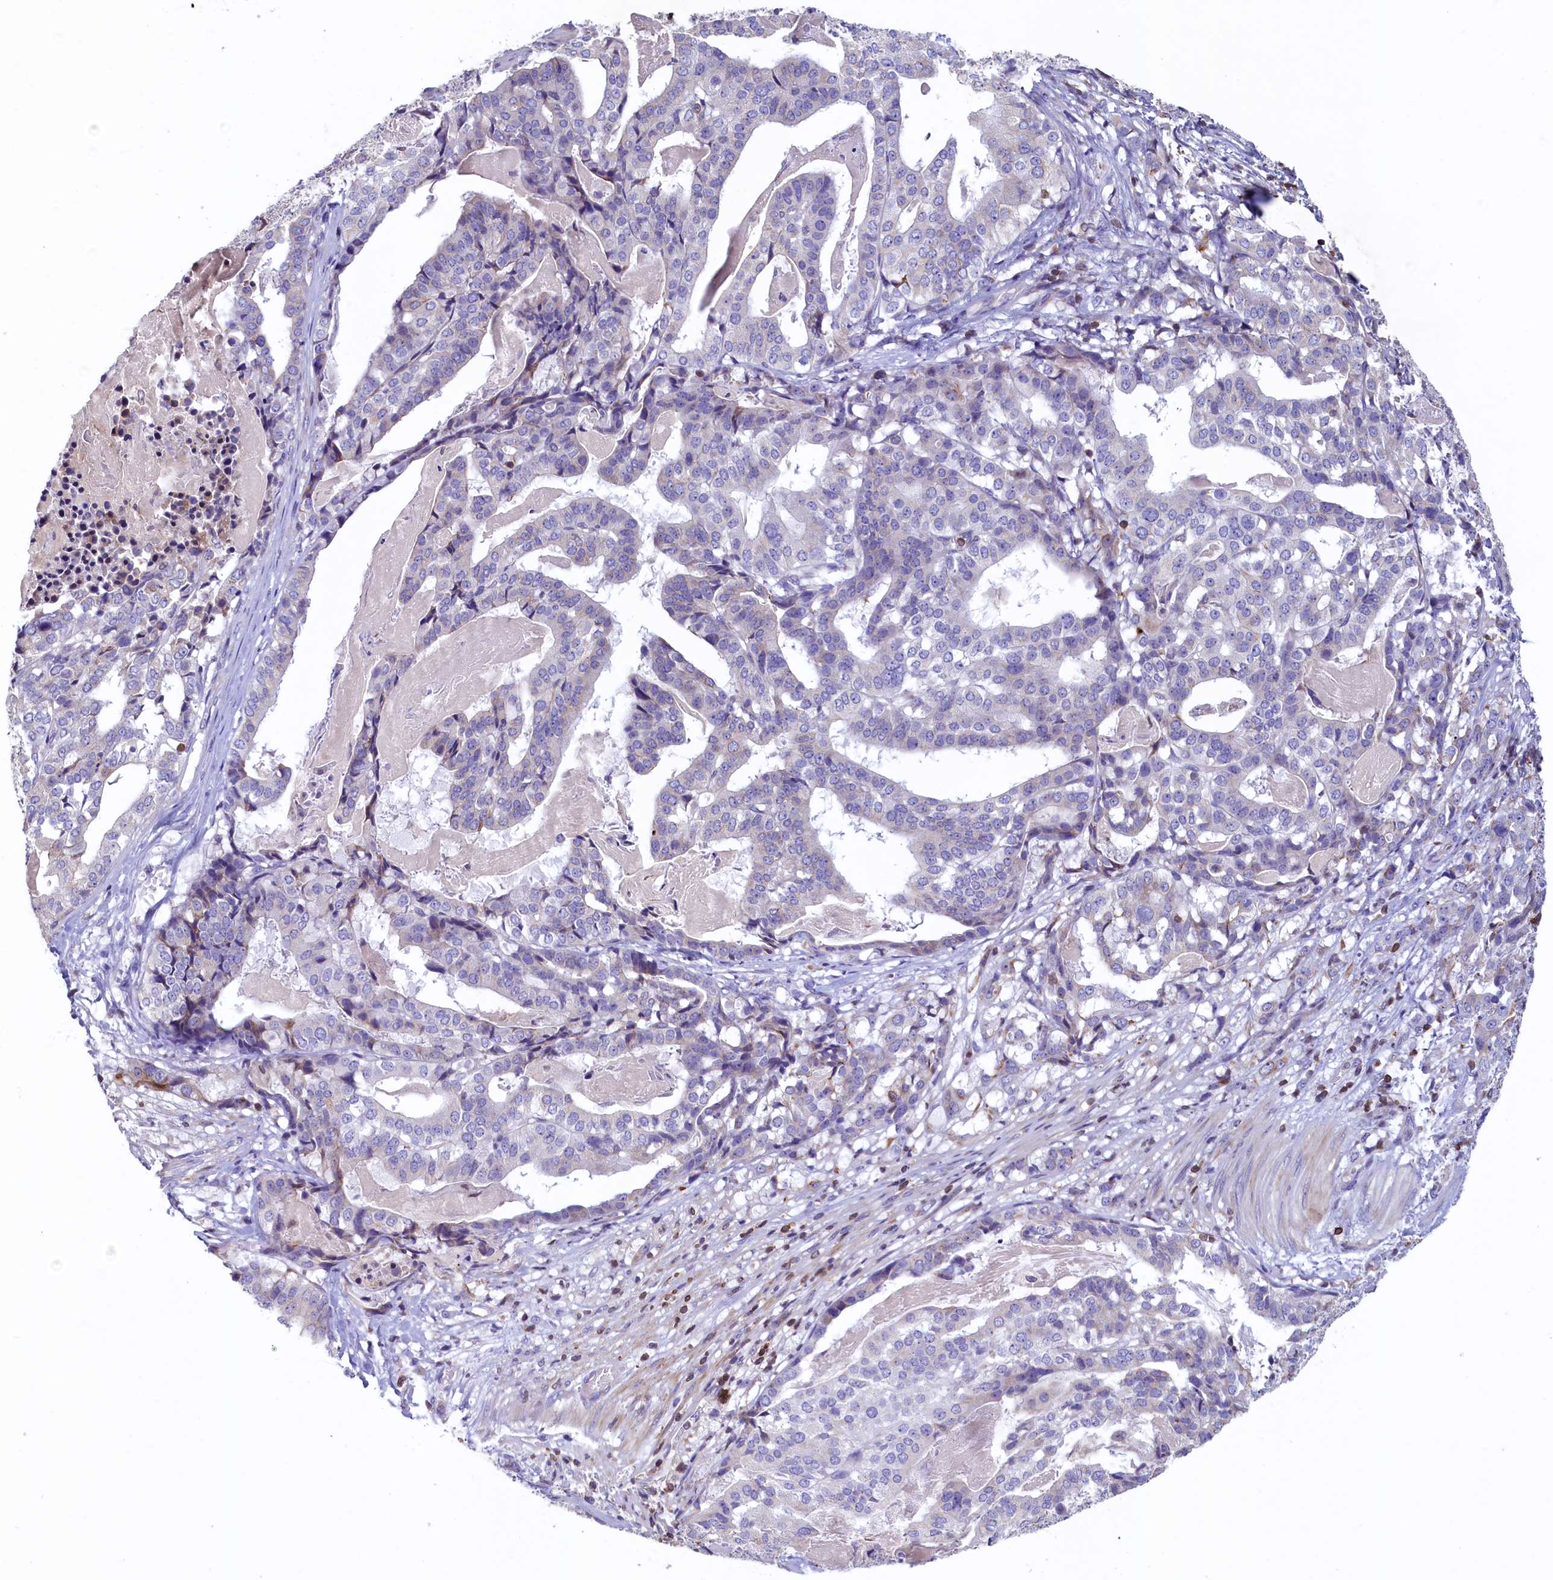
{"staining": {"intensity": "negative", "quantity": "none", "location": "none"}, "tissue": "stomach cancer", "cell_type": "Tumor cells", "image_type": "cancer", "snomed": [{"axis": "morphology", "description": "Adenocarcinoma, NOS"}, {"axis": "topography", "description": "Stomach"}], "caption": "Photomicrograph shows no significant protein positivity in tumor cells of stomach cancer.", "gene": "TRAF3IP3", "patient": {"sex": "male", "age": 48}}